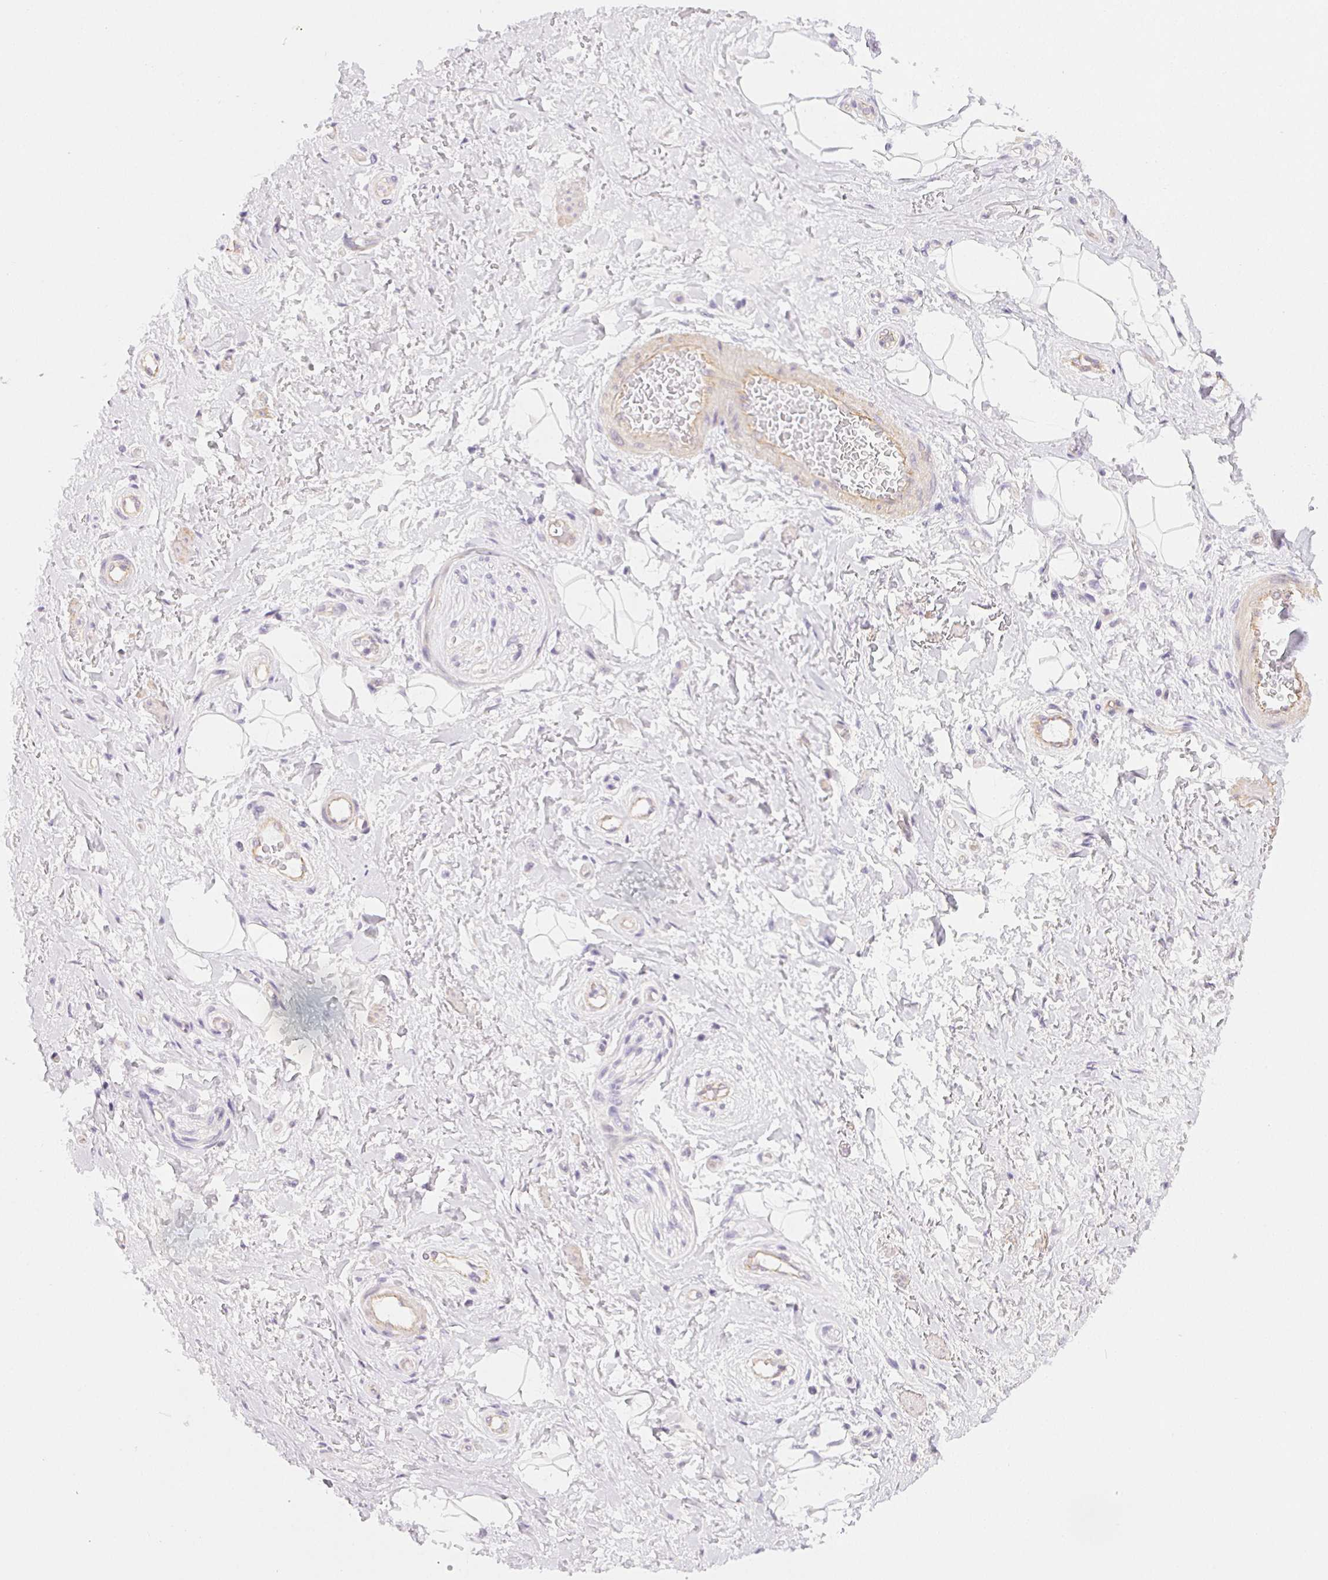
{"staining": {"intensity": "negative", "quantity": "none", "location": "none"}, "tissue": "adipose tissue", "cell_type": "Adipocytes", "image_type": "normal", "snomed": [{"axis": "morphology", "description": "Normal tissue, NOS"}, {"axis": "topography", "description": "Anal"}, {"axis": "topography", "description": "Peripheral nerve tissue"}], "caption": "IHC image of normal human adipose tissue stained for a protein (brown), which exhibits no positivity in adipocytes. (DAB immunohistochemistry (IHC) visualized using brightfield microscopy, high magnification).", "gene": "CSN1S1", "patient": {"sex": "male", "age": 53}}